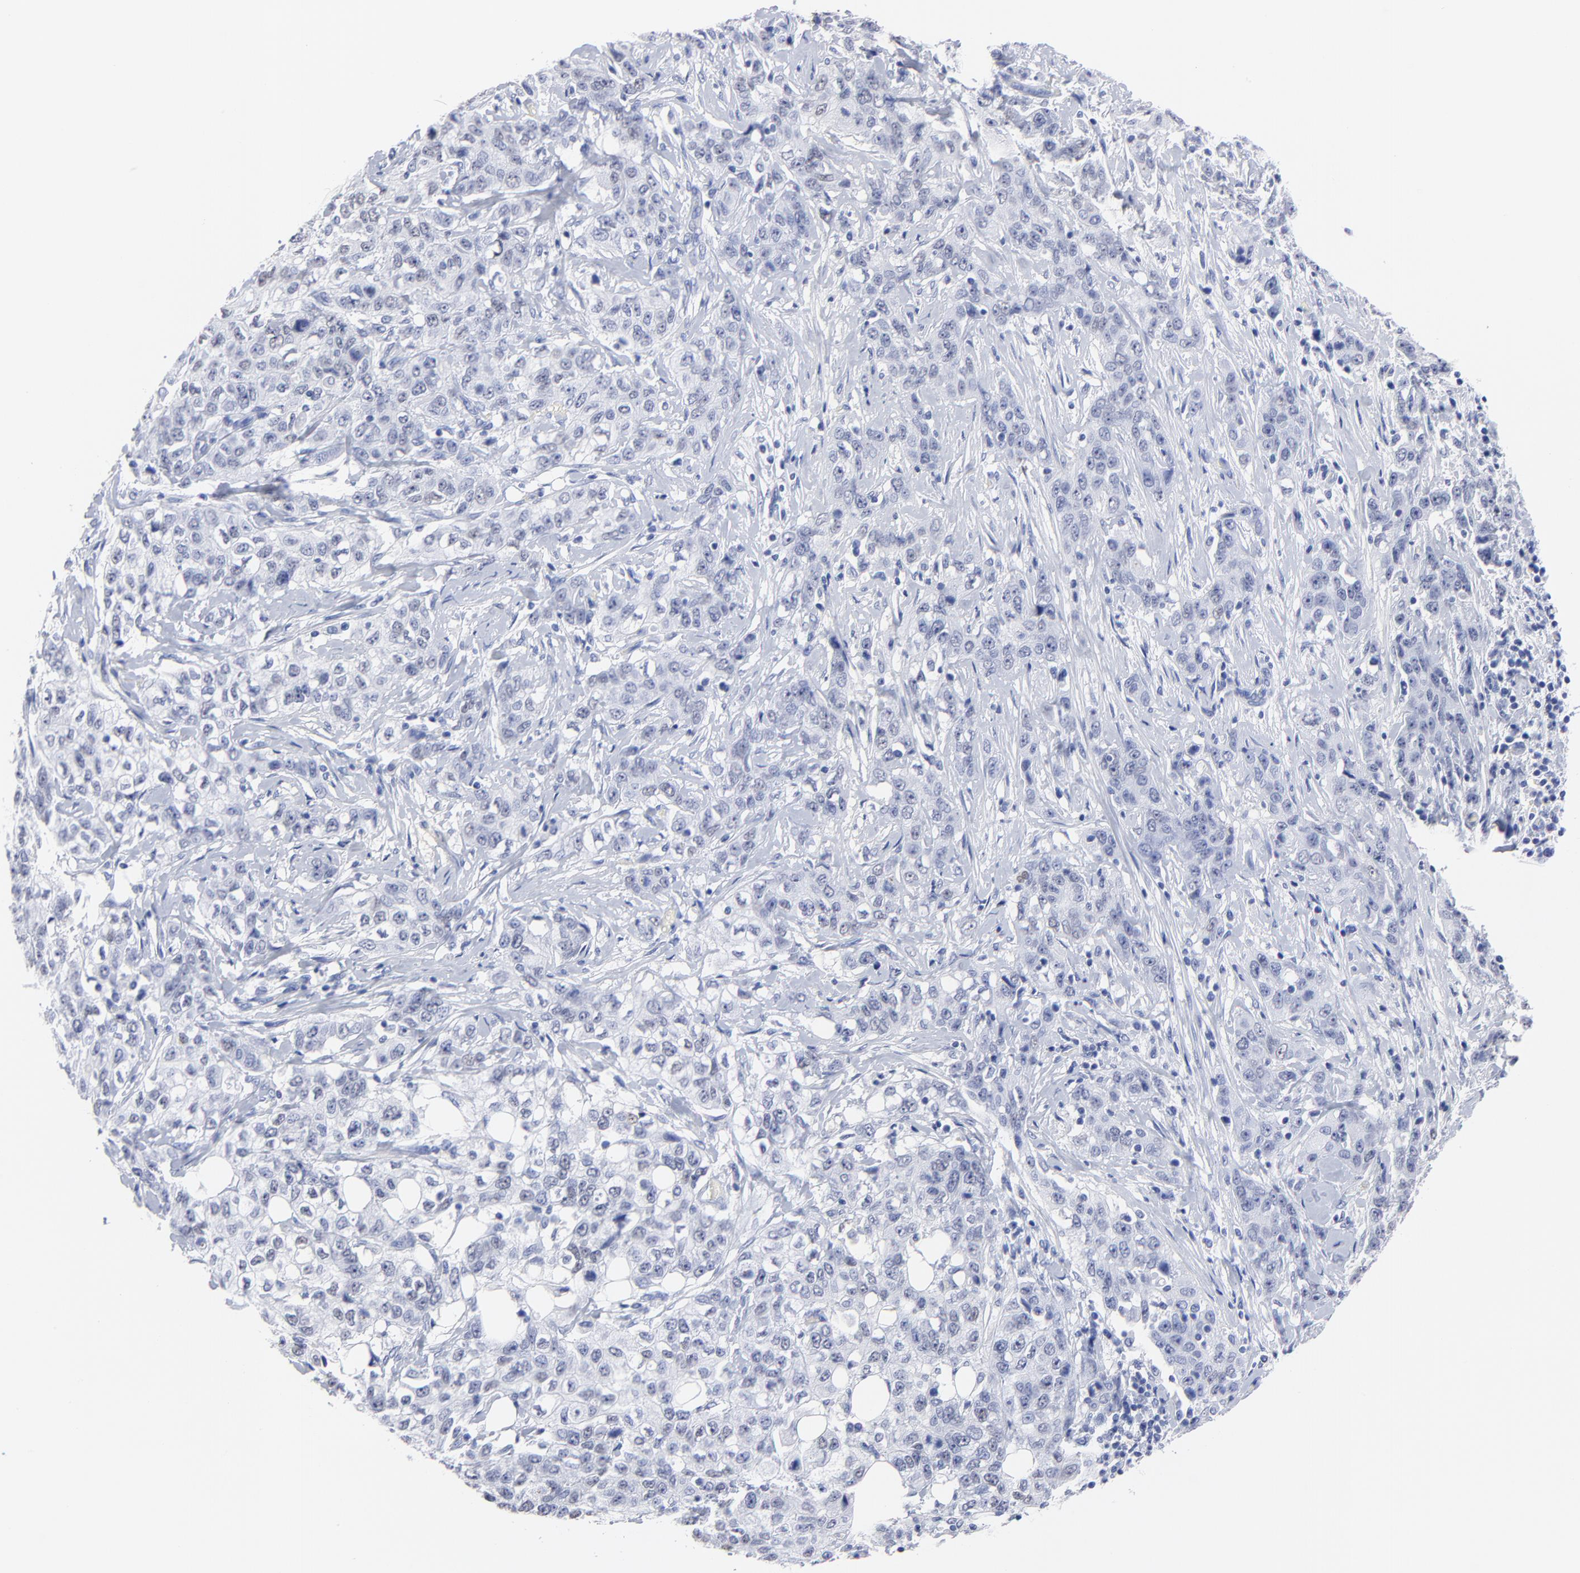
{"staining": {"intensity": "negative", "quantity": "none", "location": "none"}, "tissue": "stomach cancer", "cell_type": "Tumor cells", "image_type": "cancer", "snomed": [{"axis": "morphology", "description": "Adenocarcinoma, NOS"}, {"axis": "topography", "description": "Stomach"}], "caption": "High power microscopy image of an immunohistochemistry micrograph of stomach cancer, revealing no significant positivity in tumor cells.", "gene": "ACY1", "patient": {"sex": "male", "age": 48}}